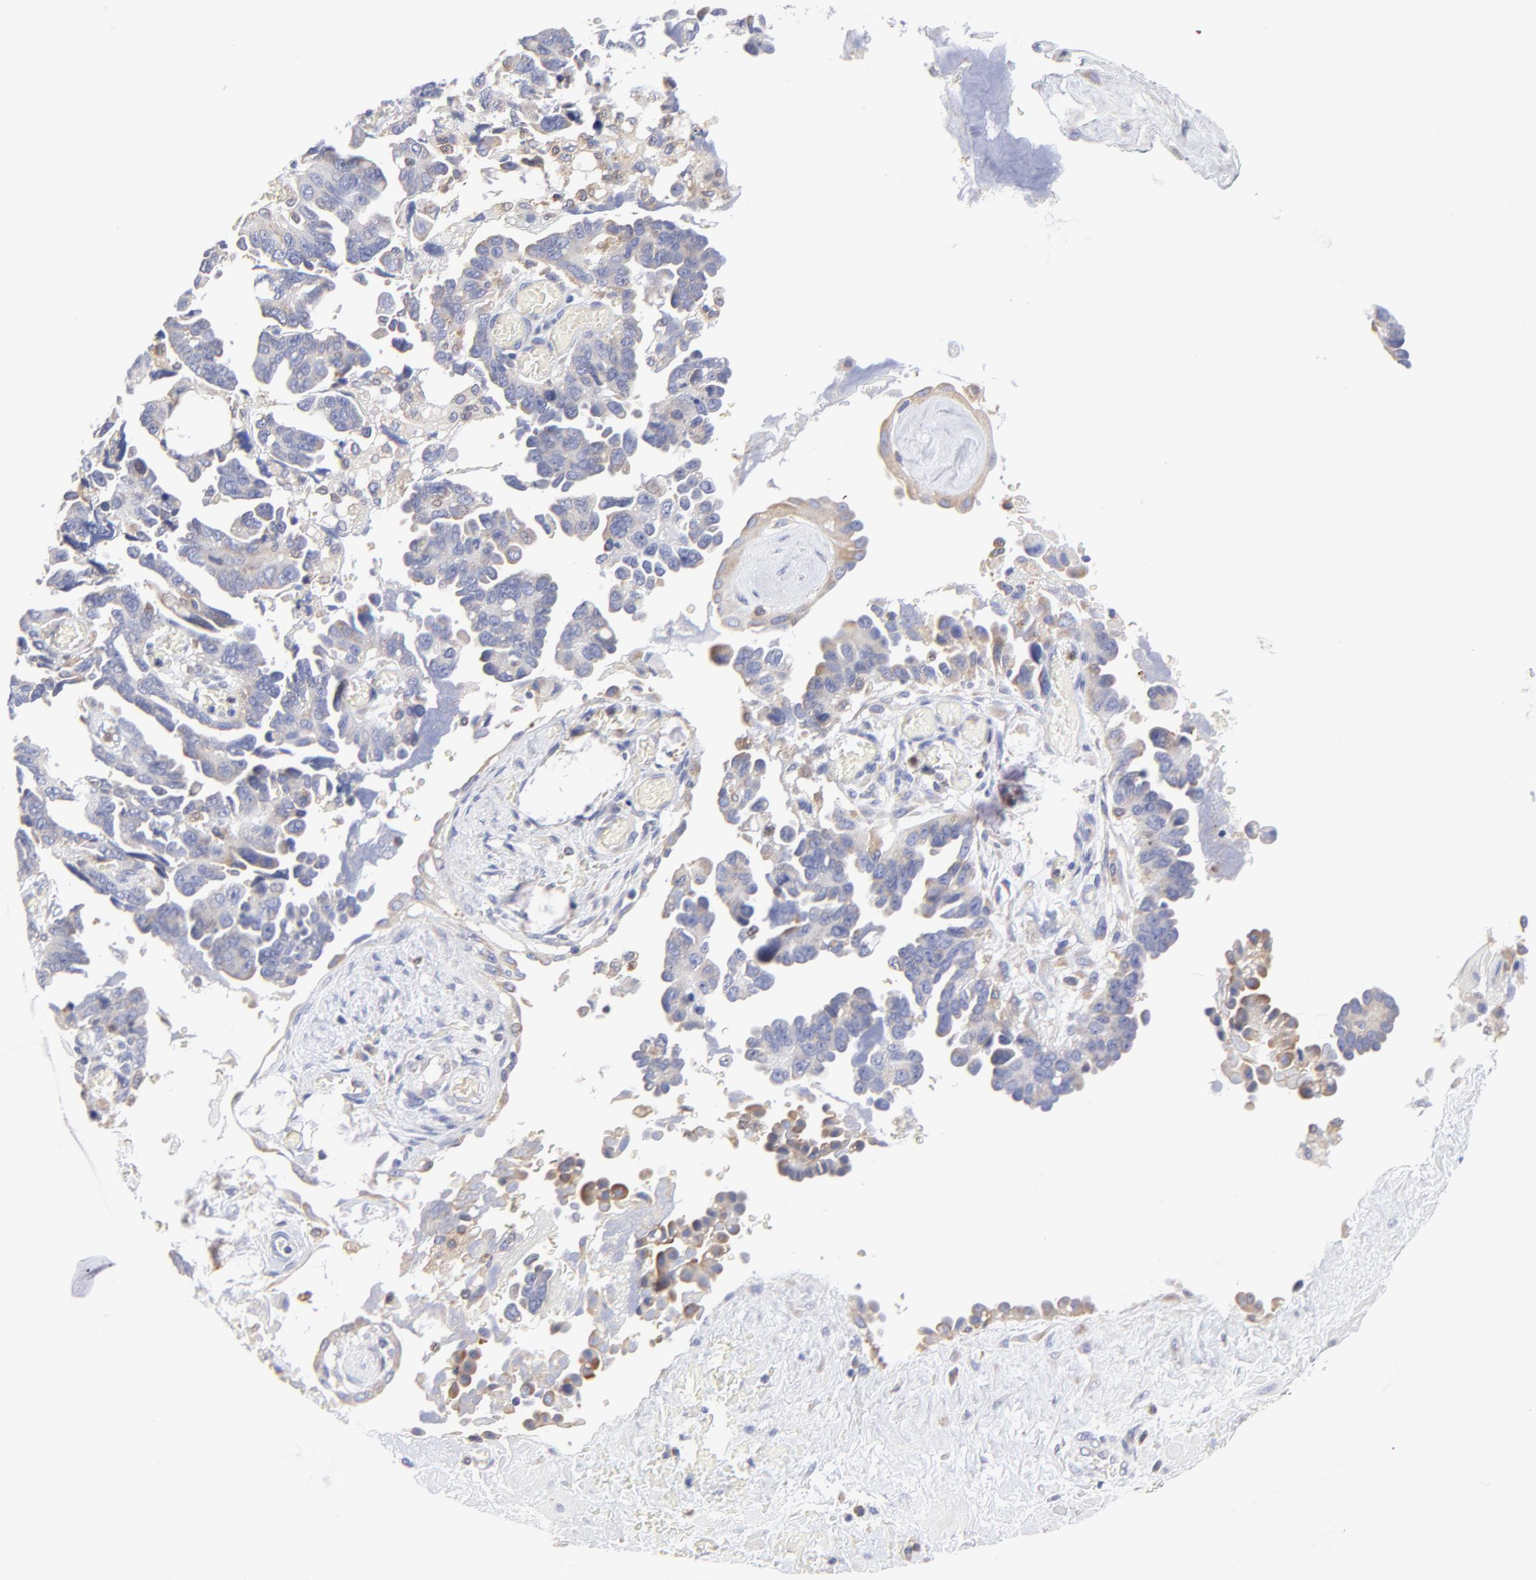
{"staining": {"intensity": "weak", "quantity": "25%-75%", "location": "cytoplasmic/membranous"}, "tissue": "ovarian cancer", "cell_type": "Tumor cells", "image_type": "cancer", "snomed": [{"axis": "morphology", "description": "Cystadenocarcinoma, serous, NOS"}, {"axis": "topography", "description": "Ovary"}], "caption": "Ovarian cancer (serous cystadenocarcinoma) stained for a protein demonstrates weak cytoplasmic/membranous positivity in tumor cells. Immunohistochemistry stains the protein of interest in brown and the nuclei are stained blue.", "gene": "MOSPD2", "patient": {"sex": "female", "age": 63}}